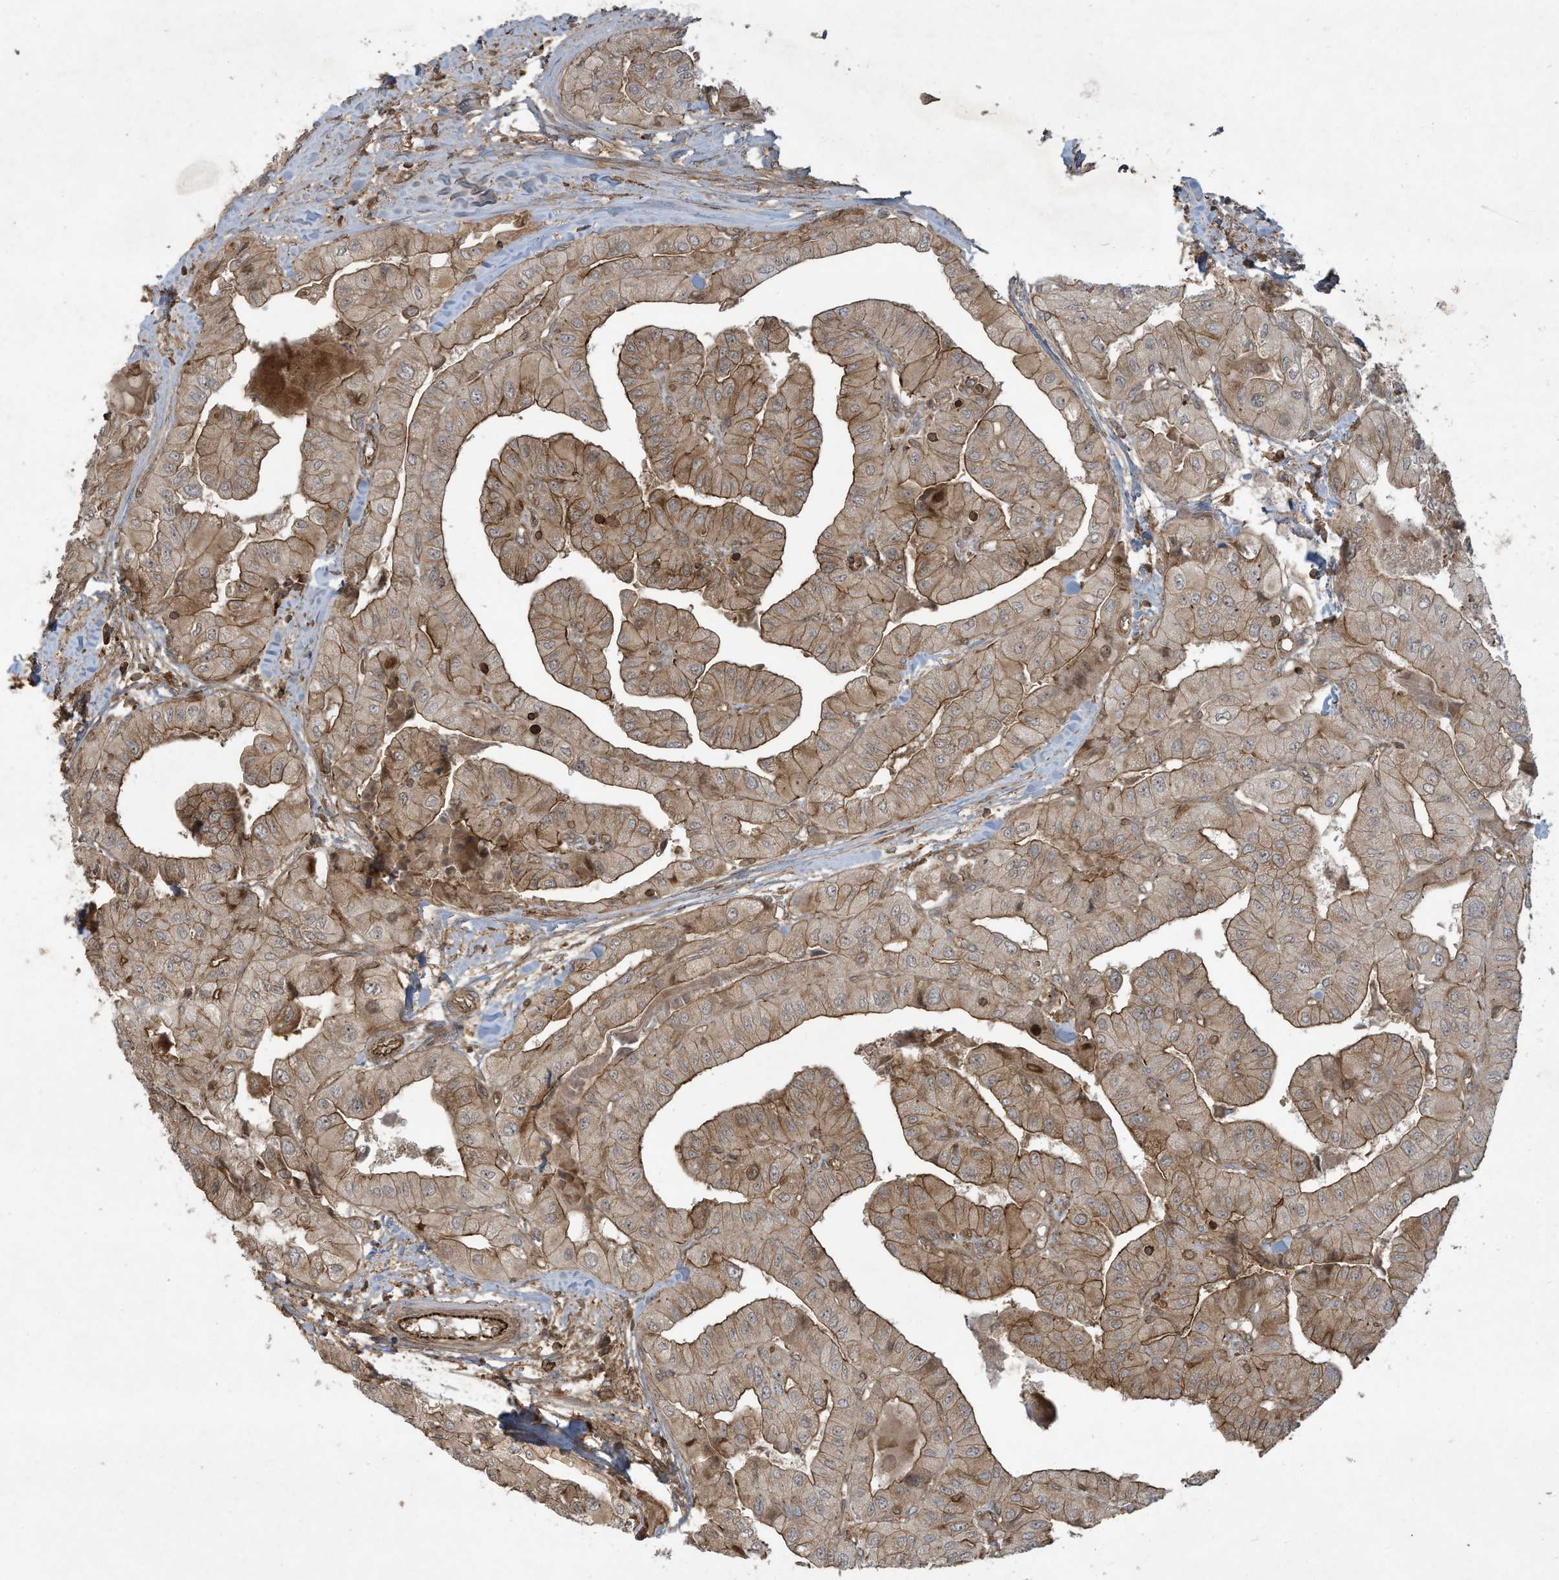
{"staining": {"intensity": "moderate", "quantity": ">75%", "location": "cytoplasmic/membranous"}, "tissue": "thyroid cancer", "cell_type": "Tumor cells", "image_type": "cancer", "snomed": [{"axis": "morphology", "description": "Papillary adenocarcinoma, NOS"}, {"axis": "topography", "description": "Thyroid gland"}], "caption": "Immunohistochemical staining of human thyroid cancer exhibits medium levels of moderate cytoplasmic/membranous protein positivity in about >75% of tumor cells.", "gene": "DDIT4", "patient": {"sex": "female", "age": 59}}